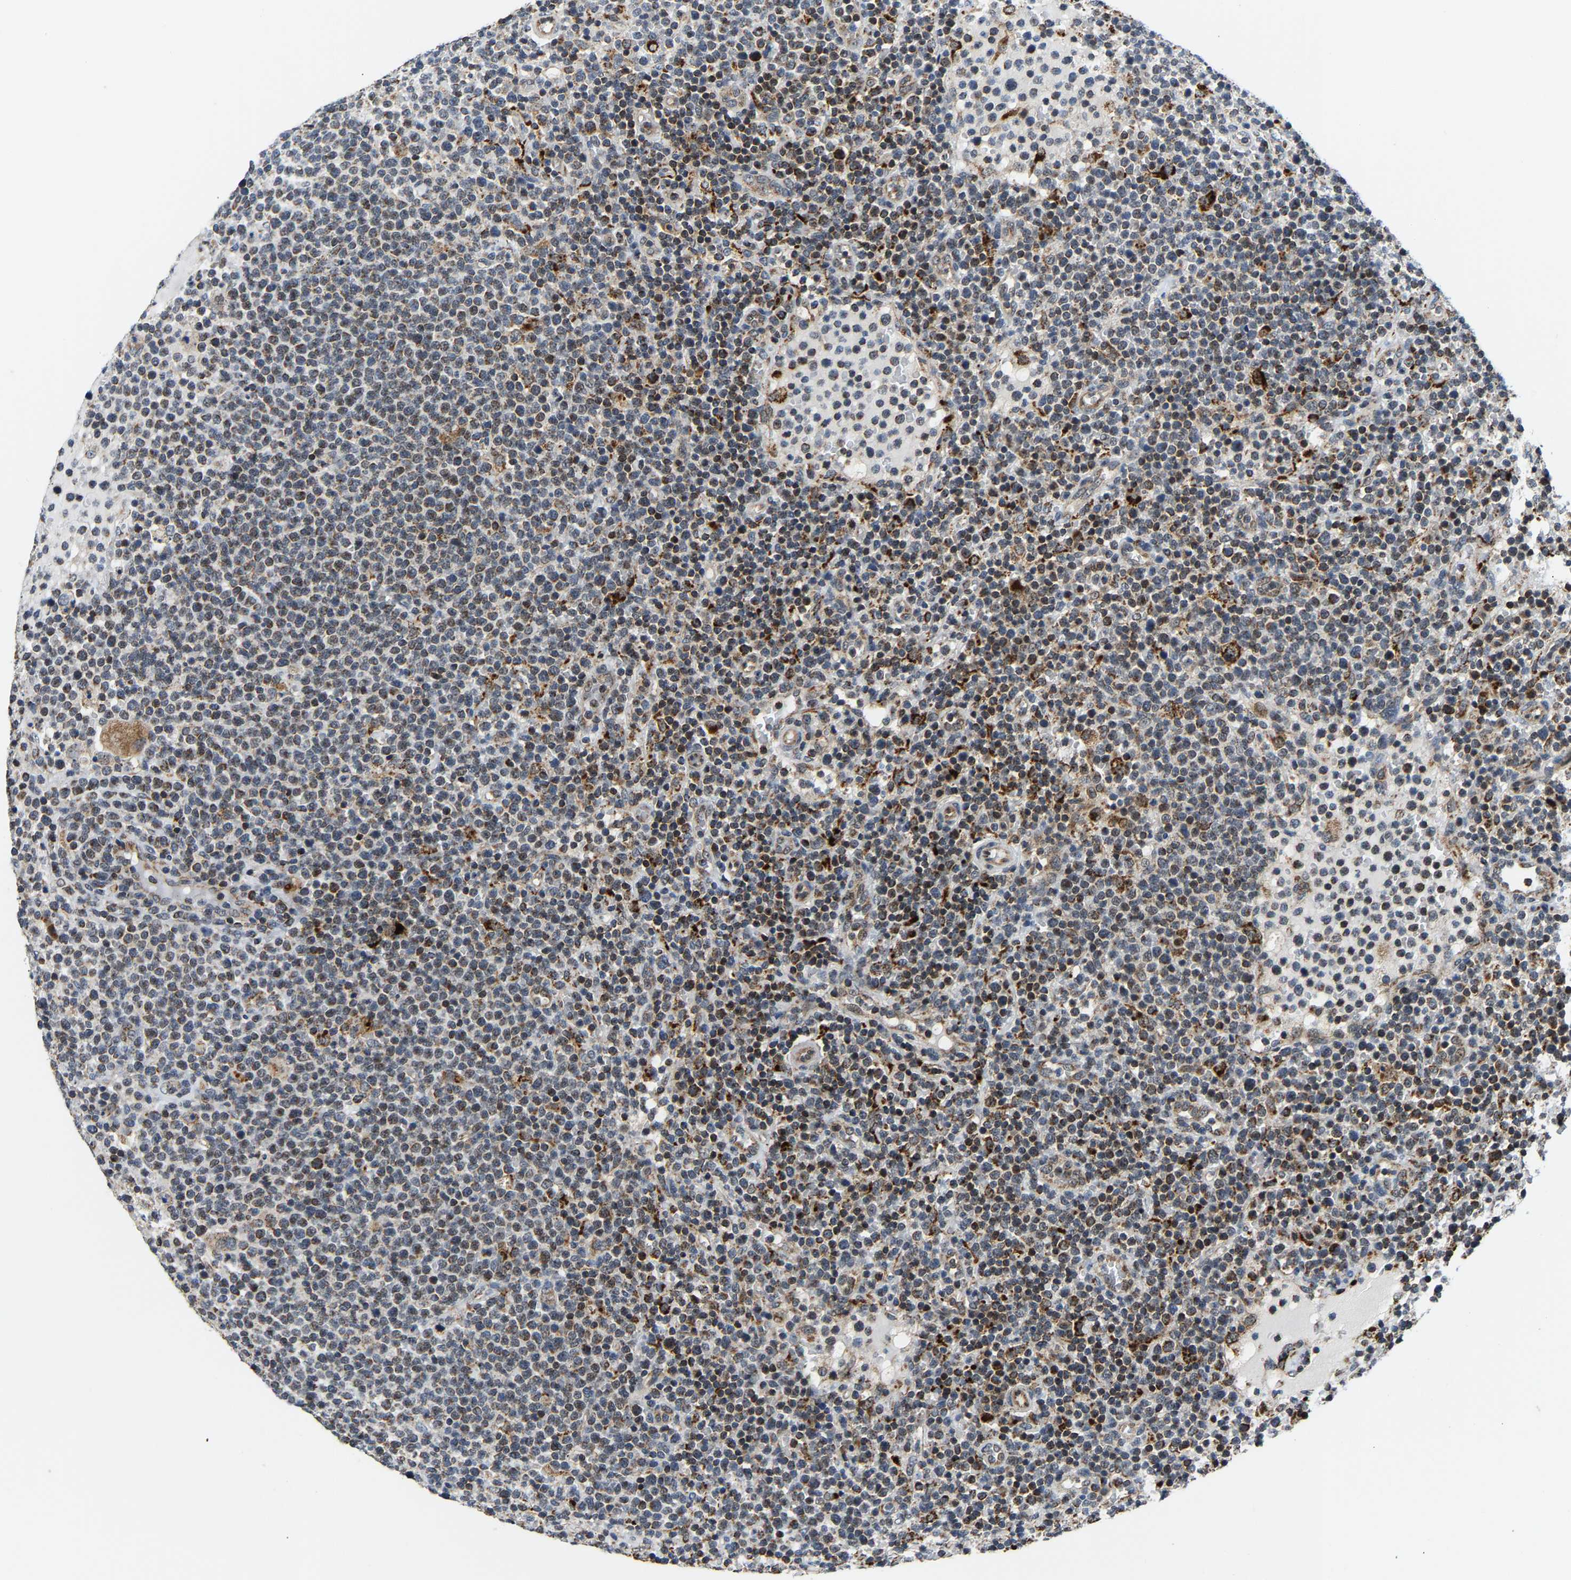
{"staining": {"intensity": "weak", "quantity": ">75%", "location": "cytoplasmic/membranous"}, "tissue": "lymphoma", "cell_type": "Tumor cells", "image_type": "cancer", "snomed": [{"axis": "morphology", "description": "Malignant lymphoma, non-Hodgkin's type, High grade"}, {"axis": "topography", "description": "Lymph node"}], "caption": "Immunohistochemical staining of human malignant lymphoma, non-Hodgkin's type (high-grade) shows weak cytoplasmic/membranous protein expression in about >75% of tumor cells.", "gene": "GIMAP7", "patient": {"sex": "male", "age": 61}}